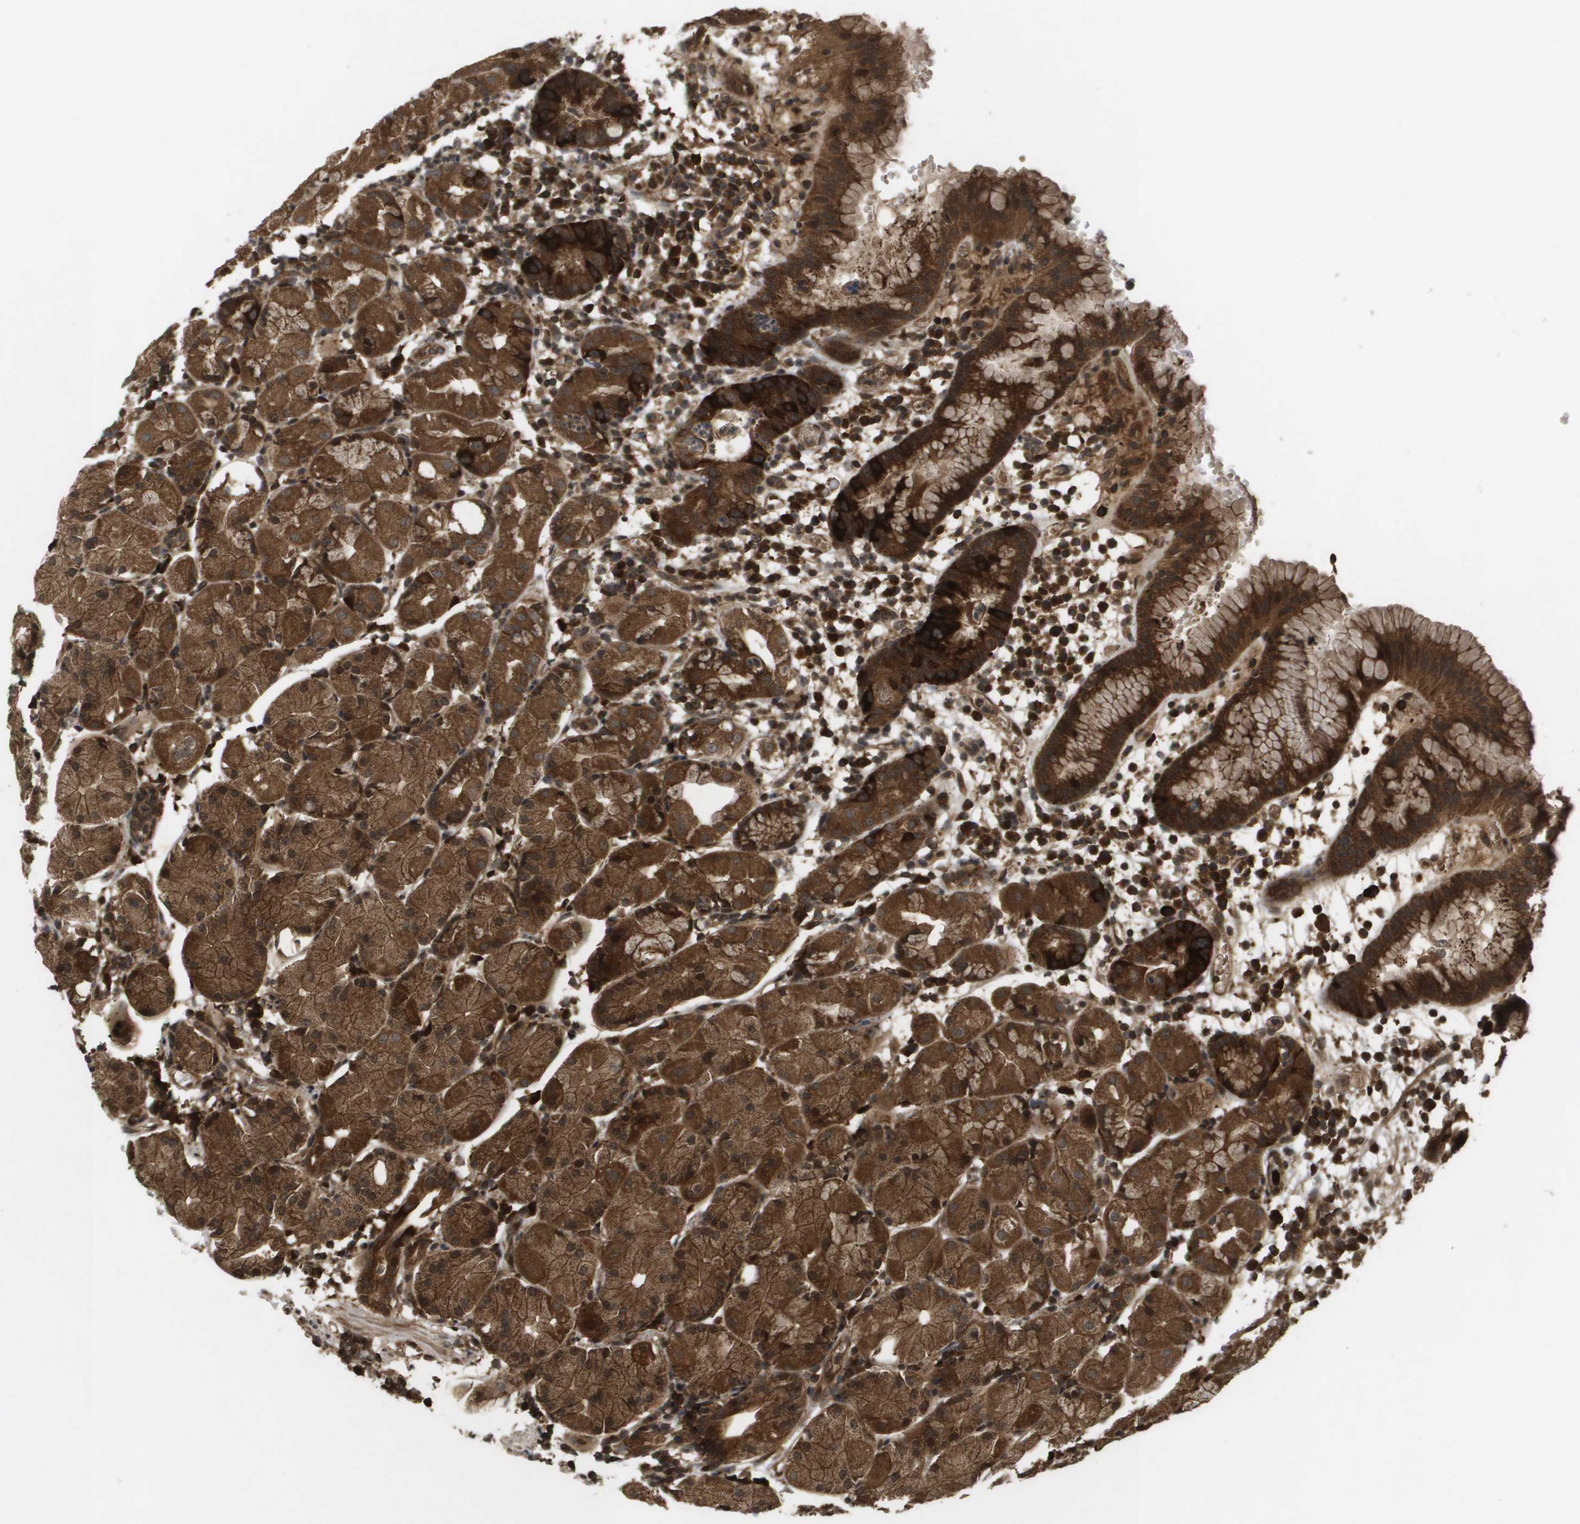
{"staining": {"intensity": "strong", "quantity": "25%-75%", "location": "cytoplasmic/membranous"}, "tissue": "stomach", "cell_type": "Glandular cells", "image_type": "normal", "snomed": [{"axis": "morphology", "description": "Normal tissue, NOS"}, {"axis": "topography", "description": "Stomach"}, {"axis": "topography", "description": "Stomach, lower"}], "caption": "Normal stomach shows strong cytoplasmic/membranous staining in approximately 25%-75% of glandular cells (IHC, brightfield microscopy, high magnification)..", "gene": "KIF11", "patient": {"sex": "female", "age": 75}}